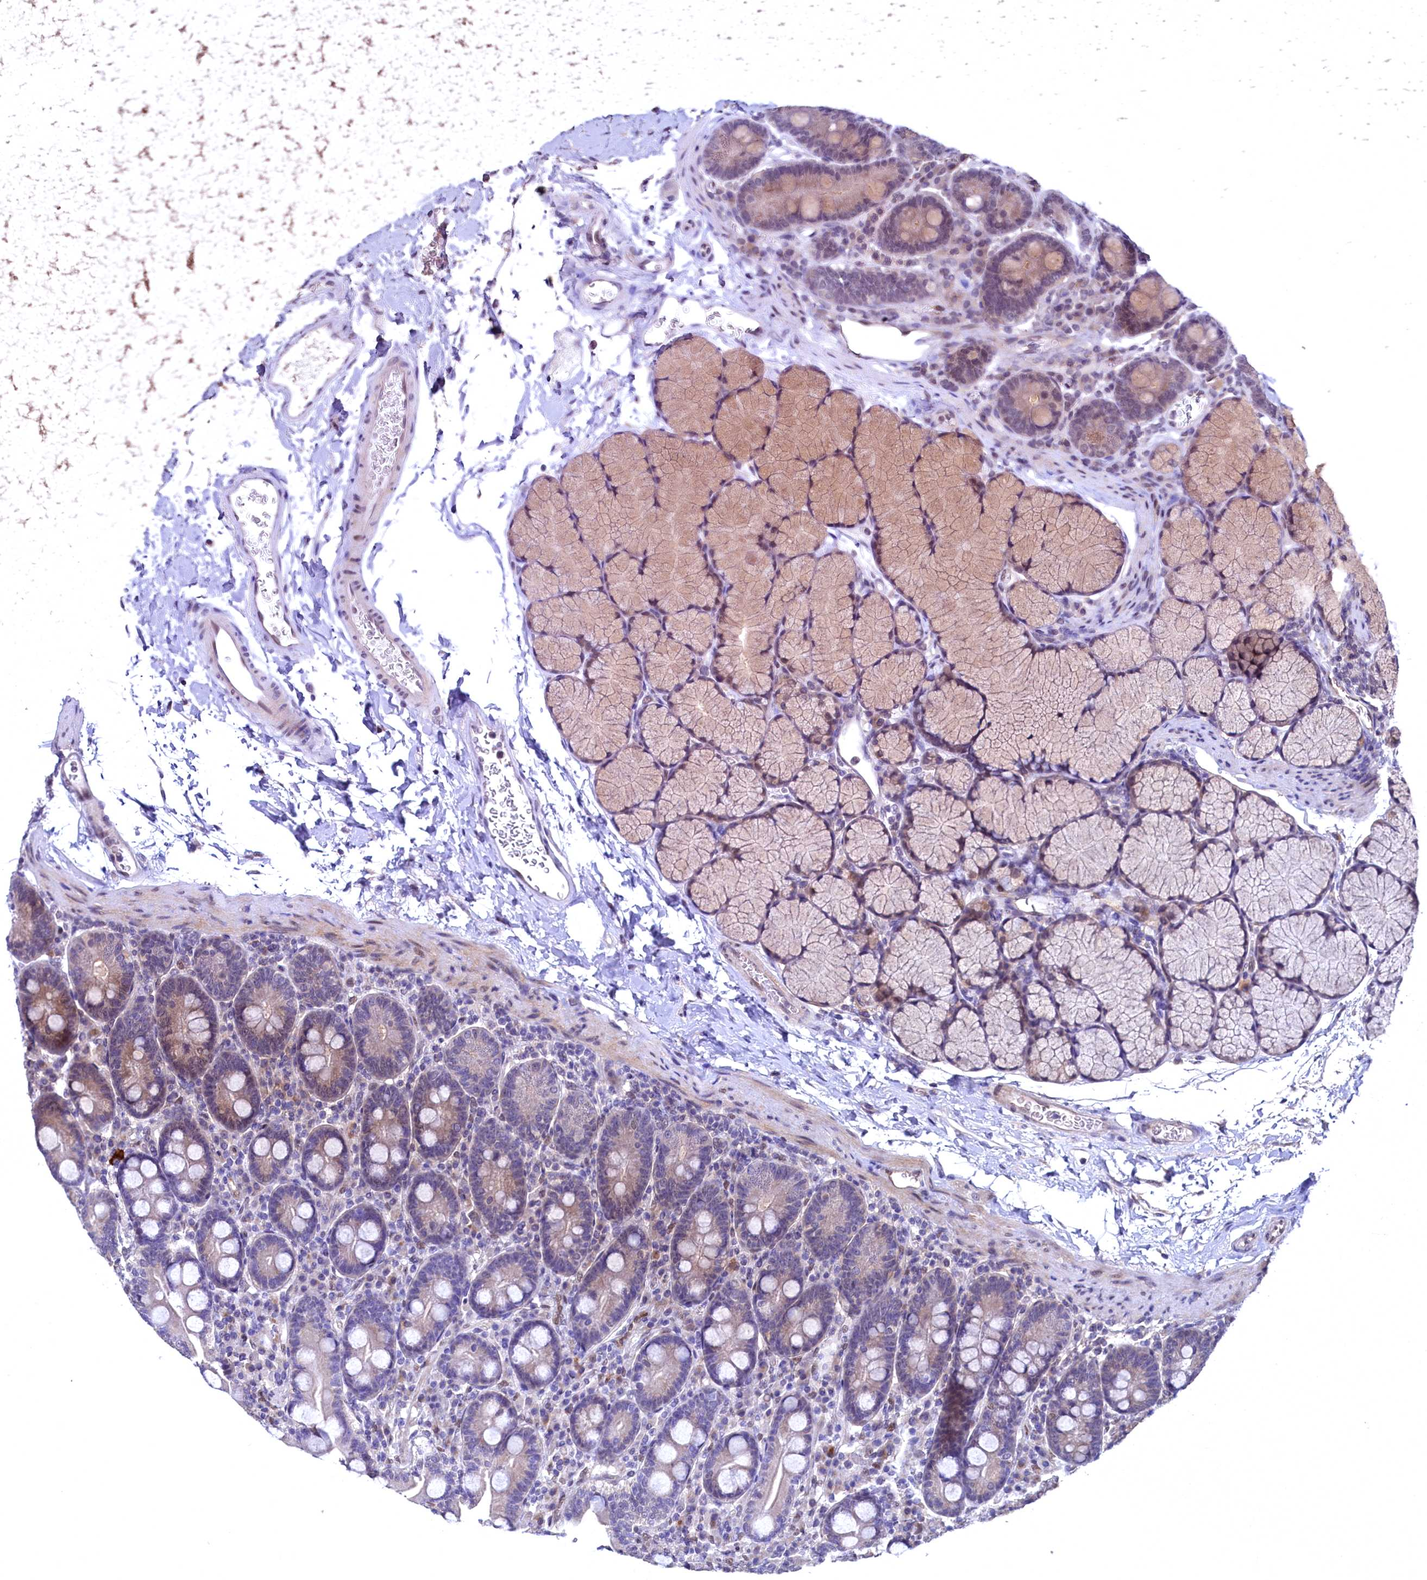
{"staining": {"intensity": "moderate", "quantity": "<25%", "location": "cytoplasmic/membranous"}, "tissue": "duodenum", "cell_type": "Glandular cells", "image_type": "normal", "snomed": [{"axis": "morphology", "description": "Normal tissue, NOS"}, {"axis": "topography", "description": "Duodenum"}], "caption": "Protein staining of benign duodenum demonstrates moderate cytoplasmic/membranous expression in approximately <25% of glandular cells.", "gene": "FLYWCH2", "patient": {"sex": "male", "age": 35}}